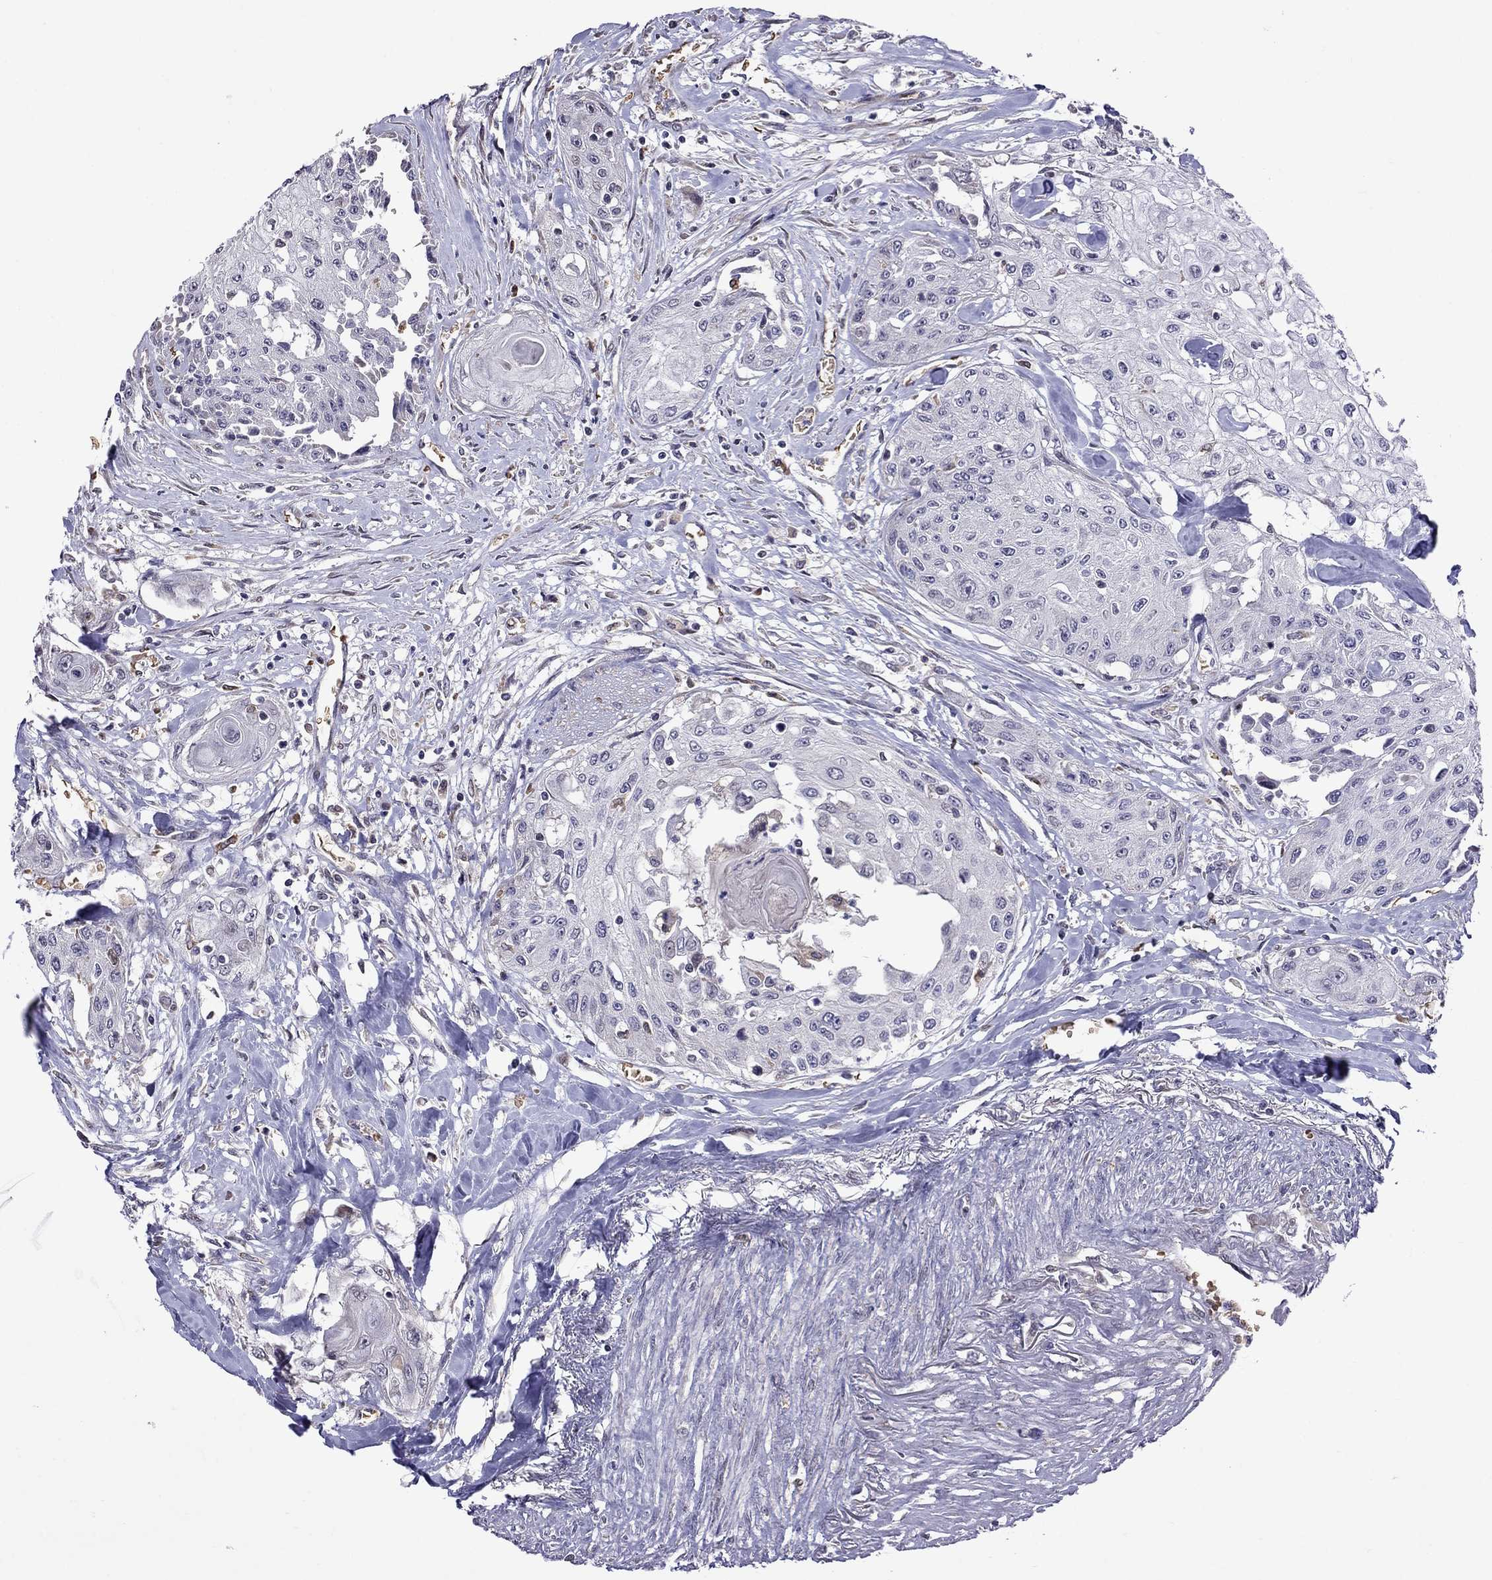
{"staining": {"intensity": "negative", "quantity": "none", "location": "none"}, "tissue": "head and neck cancer", "cell_type": "Tumor cells", "image_type": "cancer", "snomed": [{"axis": "morphology", "description": "Normal tissue, NOS"}, {"axis": "morphology", "description": "Squamous cell carcinoma, NOS"}, {"axis": "topography", "description": "Oral tissue"}, {"axis": "topography", "description": "Peripheral nerve tissue"}, {"axis": "topography", "description": "Head-Neck"}], "caption": "High power microscopy histopathology image of an immunohistochemistry micrograph of head and neck cancer (squamous cell carcinoma), revealing no significant positivity in tumor cells.", "gene": "ADAM28", "patient": {"sex": "female", "age": 59}}